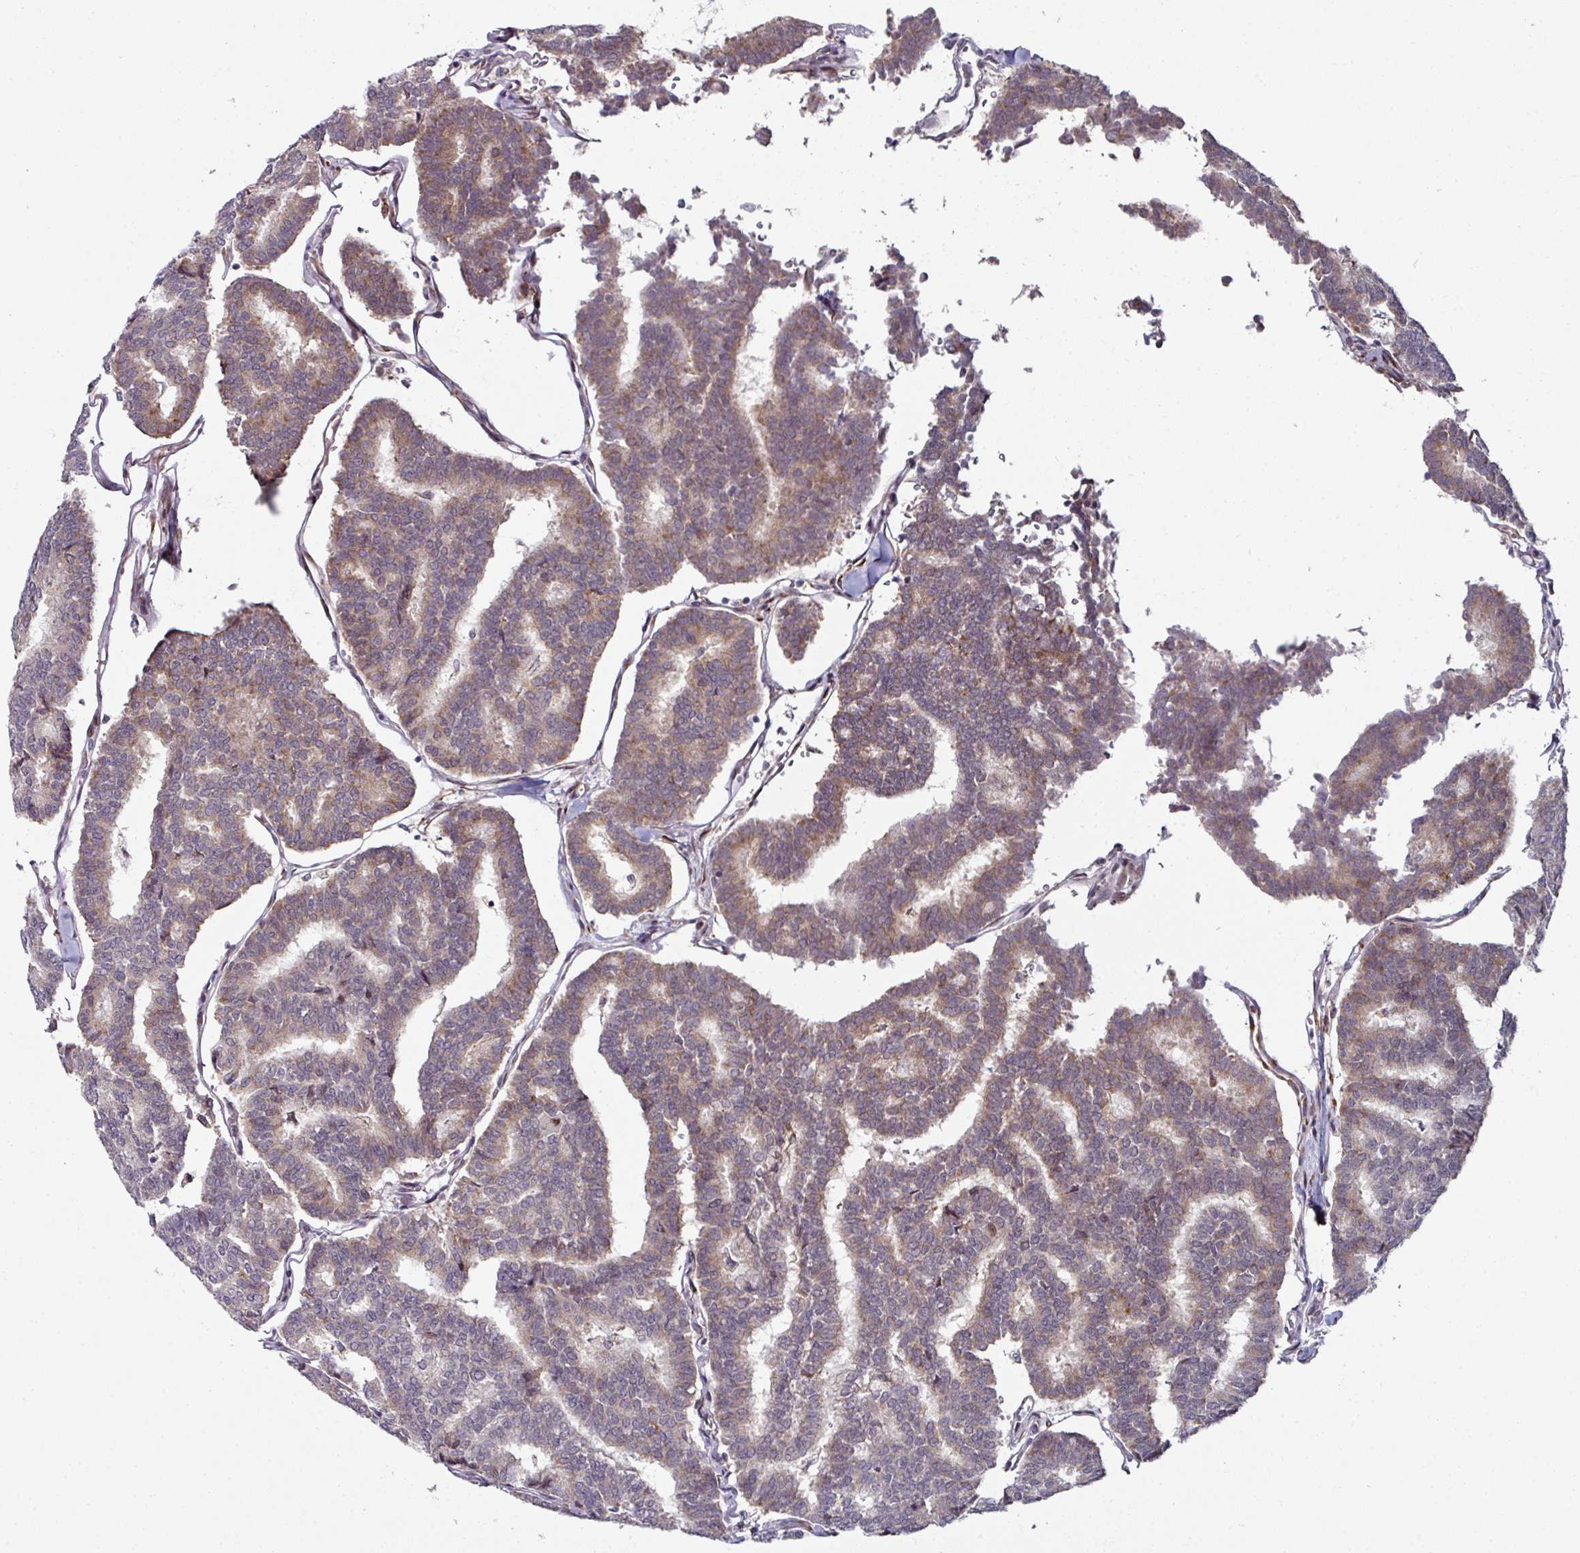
{"staining": {"intensity": "weak", "quantity": ">75%", "location": "cytoplasmic/membranous"}, "tissue": "thyroid cancer", "cell_type": "Tumor cells", "image_type": "cancer", "snomed": [{"axis": "morphology", "description": "Papillary adenocarcinoma, NOS"}, {"axis": "topography", "description": "Thyroid gland"}], "caption": "This is an image of immunohistochemistry (IHC) staining of papillary adenocarcinoma (thyroid), which shows weak positivity in the cytoplasmic/membranous of tumor cells.", "gene": "APOLD1", "patient": {"sex": "female", "age": 35}}